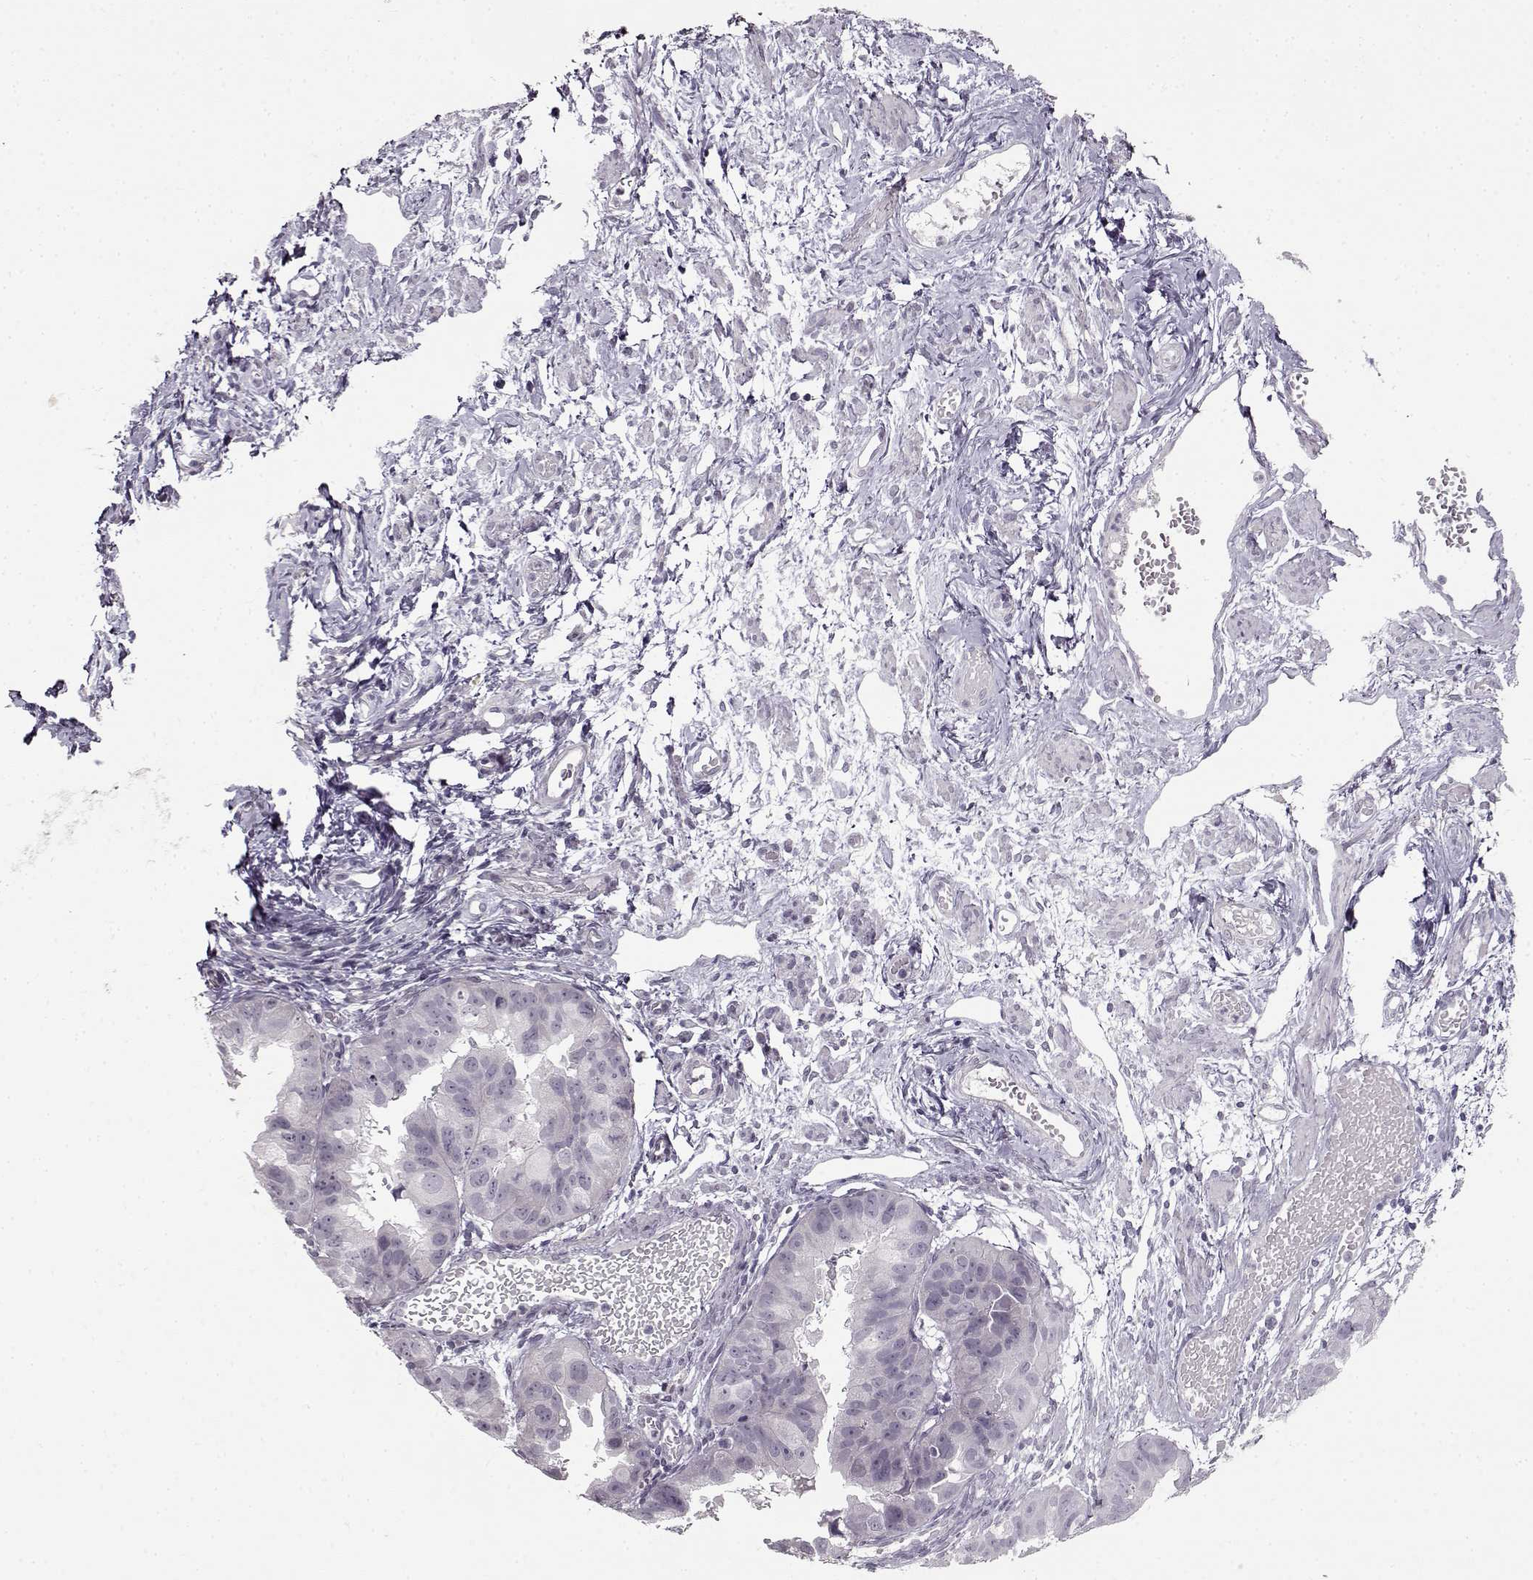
{"staining": {"intensity": "negative", "quantity": "none", "location": "none"}, "tissue": "ovarian cancer", "cell_type": "Tumor cells", "image_type": "cancer", "snomed": [{"axis": "morphology", "description": "Carcinoma, endometroid"}, {"axis": "topography", "description": "Ovary"}], "caption": "Ovarian cancer (endometroid carcinoma) stained for a protein using IHC shows no positivity tumor cells.", "gene": "FSHB", "patient": {"sex": "female", "age": 85}}